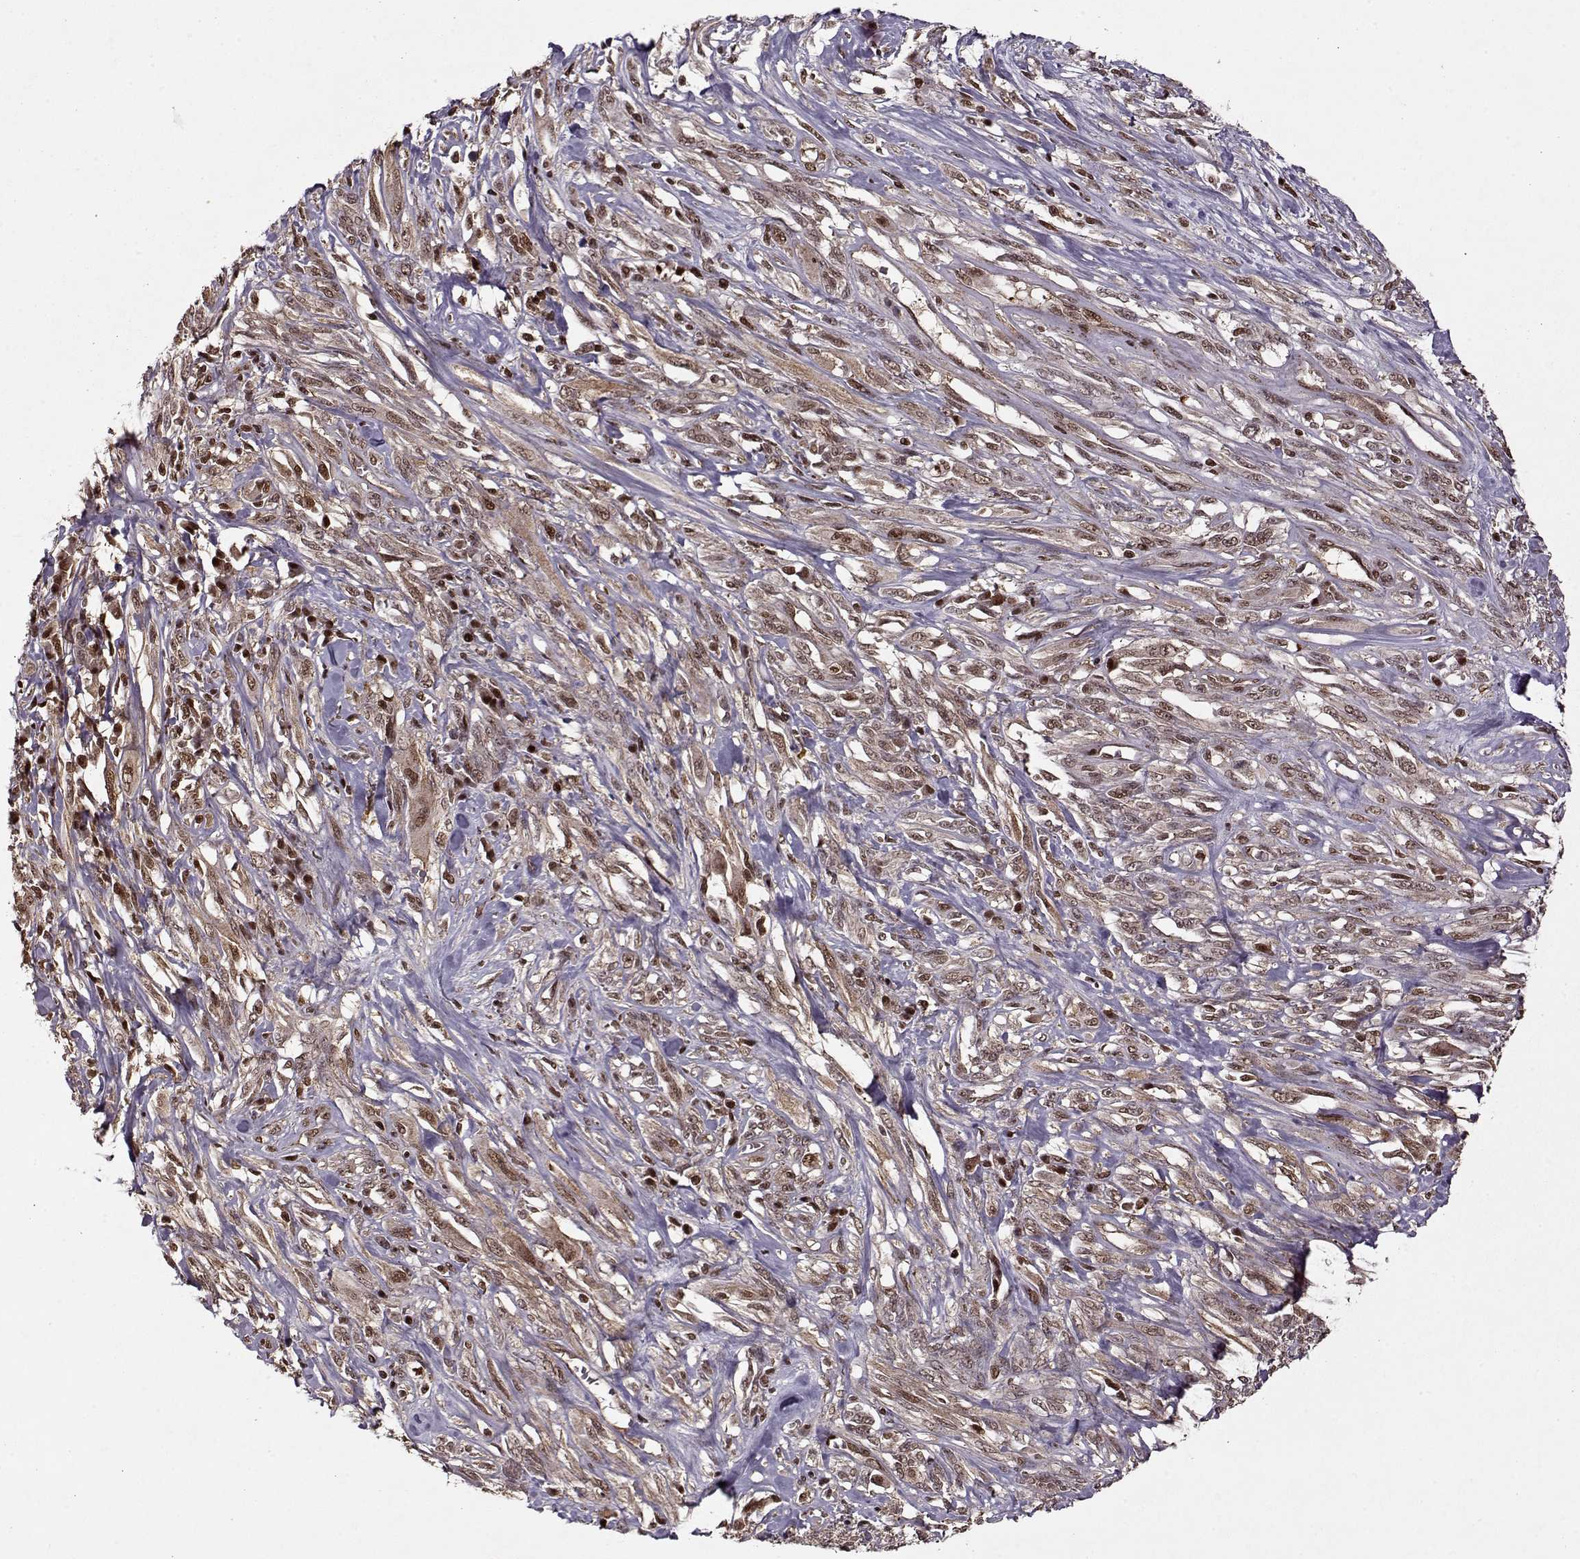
{"staining": {"intensity": "weak", "quantity": ">75%", "location": "cytoplasmic/membranous,nuclear"}, "tissue": "melanoma", "cell_type": "Tumor cells", "image_type": "cancer", "snomed": [{"axis": "morphology", "description": "Malignant melanoma, NOS"}, {"axis": "topography", "description": "Skin"}], "caption": "Protein staining by immunohistochemistry (IHC) displays weak cytoplasmic/membranous and nuclear staining in approximately >75% of tumor cells in melanoma.", "gene": "PSMA7", "patient": {"sex": "female", "age": 91}}